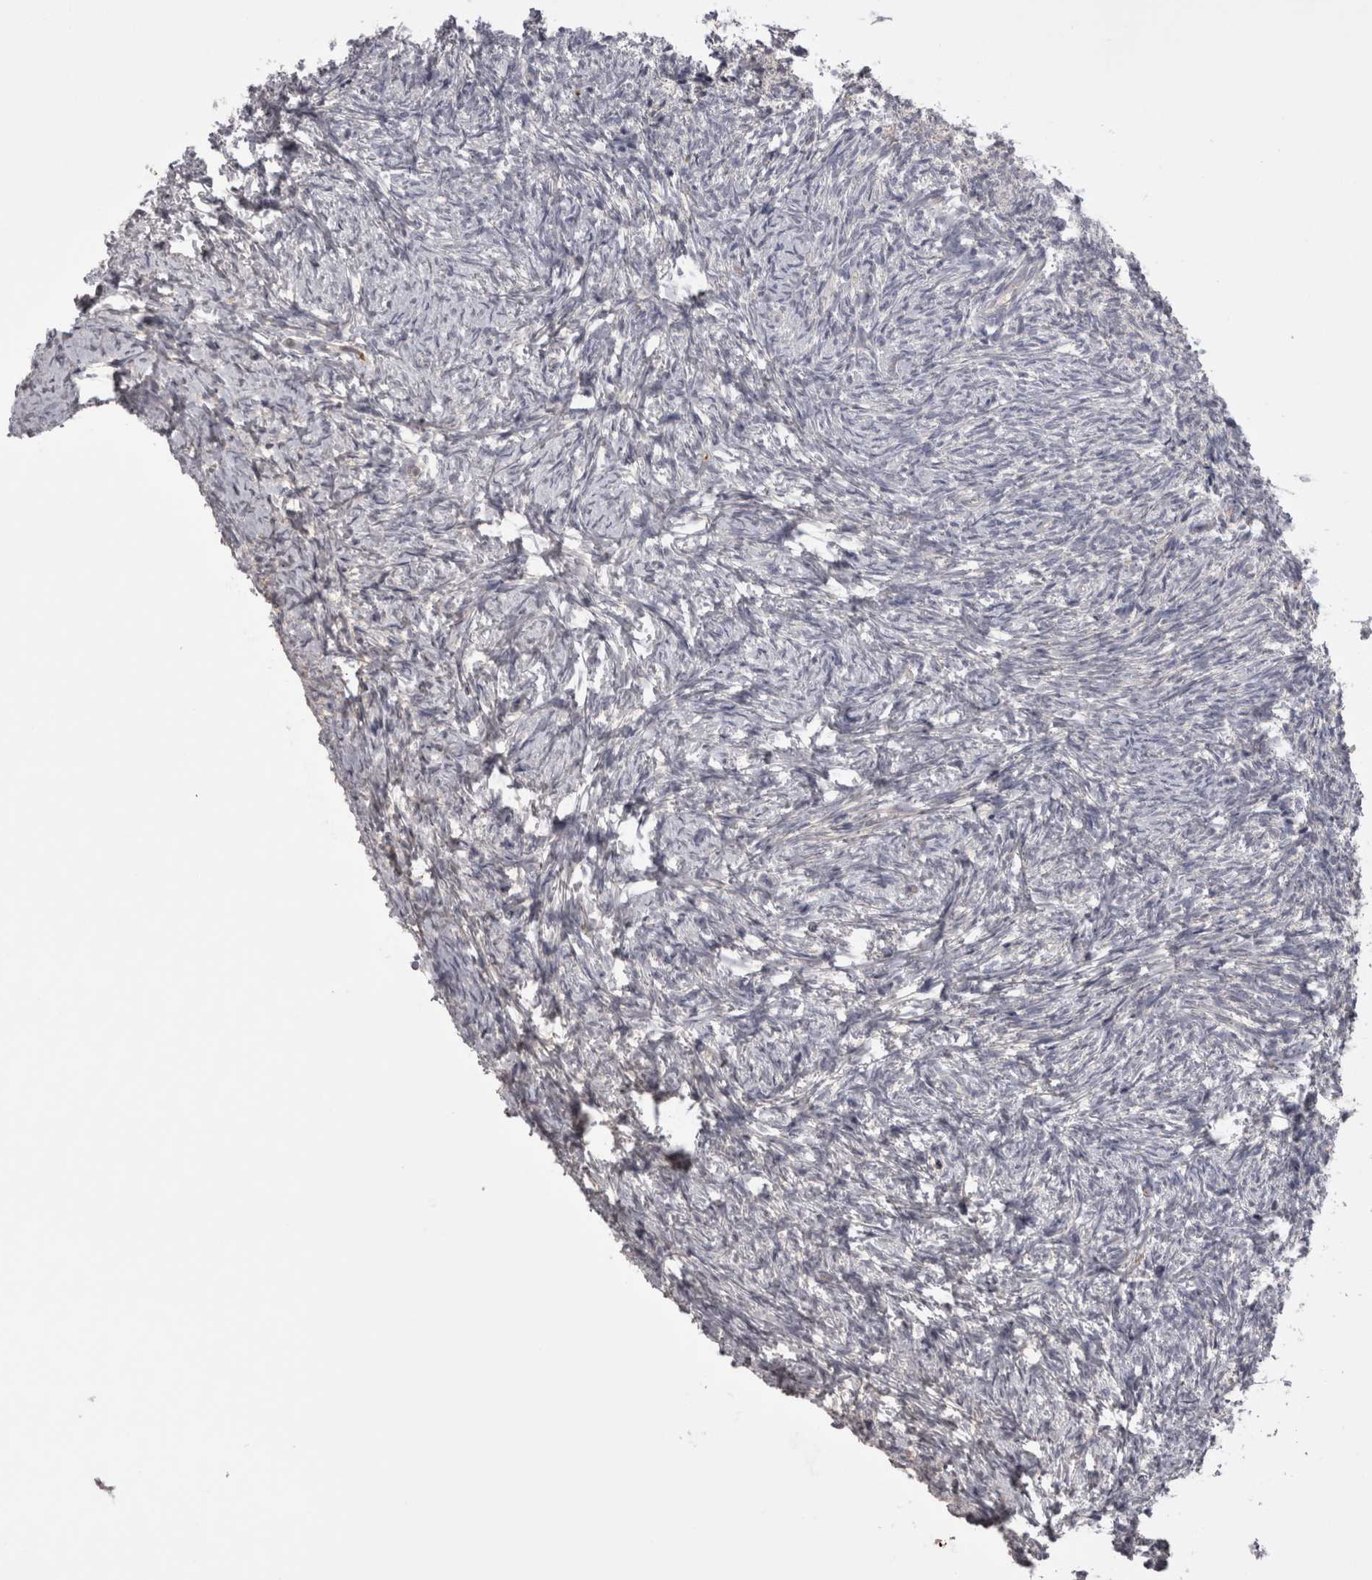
{"staining": {"intensity": "negative", "quantity": "none", "location": "none"}, "tissue": "ovary", "cell_type": "Follicle cells", "image_type": "normal", "snomed": [{"axis": "morphology", "description": "Normal tissue, NOS"}, {"axis": "topography", "description": "Ovary"}], "caption": "This image is of benign ovary stained with immunohistochemistry (IHC) to label a protein in brown with the nuclei are counter-stained blue. There is no staining in follicle cells.", "gene": "SAA4", "patient": {"sex": "female", "age": 41}}